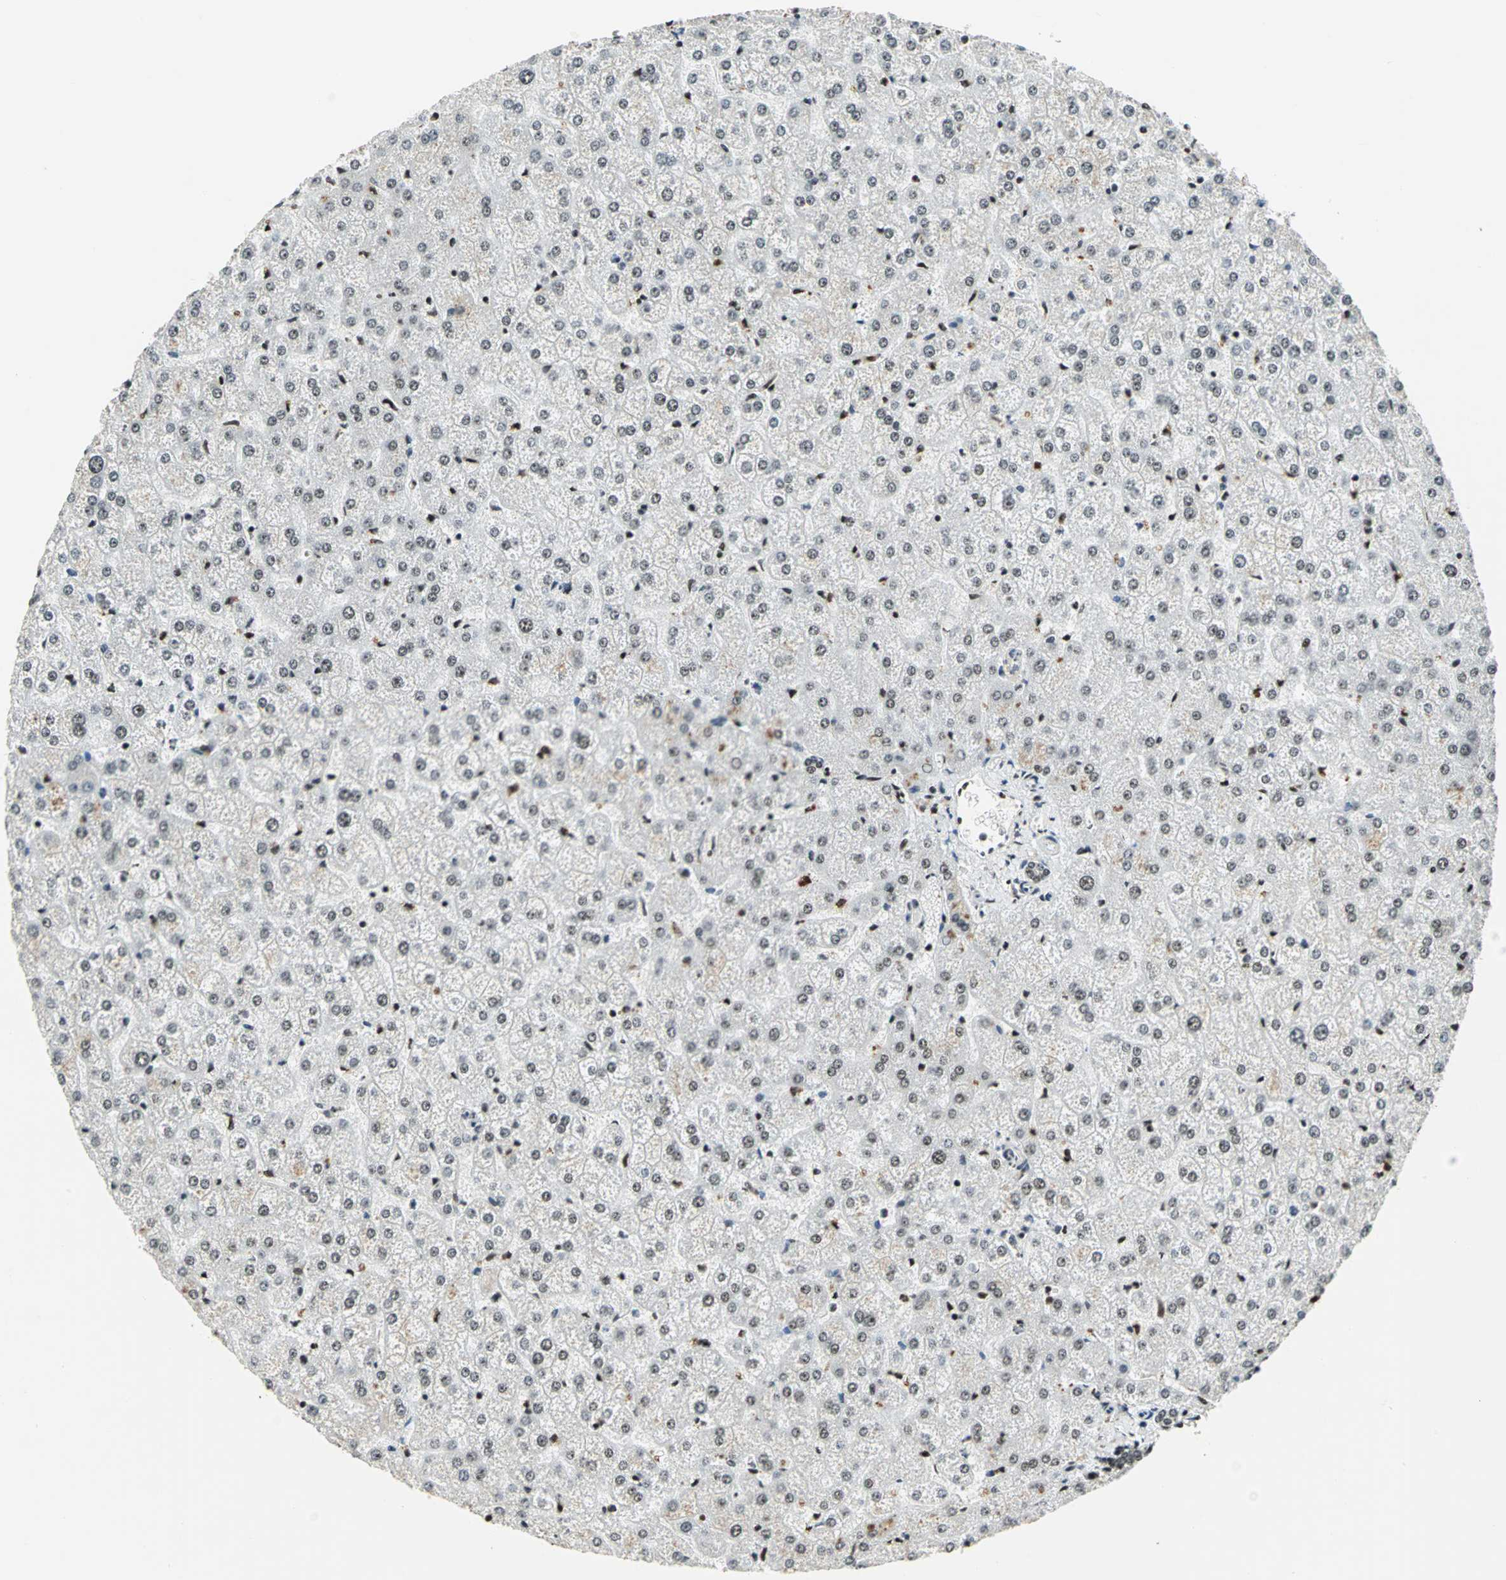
{"staining": {"intensity": "negative", "quantity": "none", "location": "none"}, "tissue": "liver", "cell_type": "Cholangiocytes", "image_type": "normal", "snomed": [{"axis": "morphology", "description": "Normal tissue, NOS"}, {"axis": "topography", "description": "Liver"}], "caption": "This histopathology image is of benign liver stained with IHC to label a protein in brown with the nuclei are counter-stained blue. There is no expression in cholangiocytes.", "gene": "UBTF", "patient": {"sex": "female", "age": 32}}